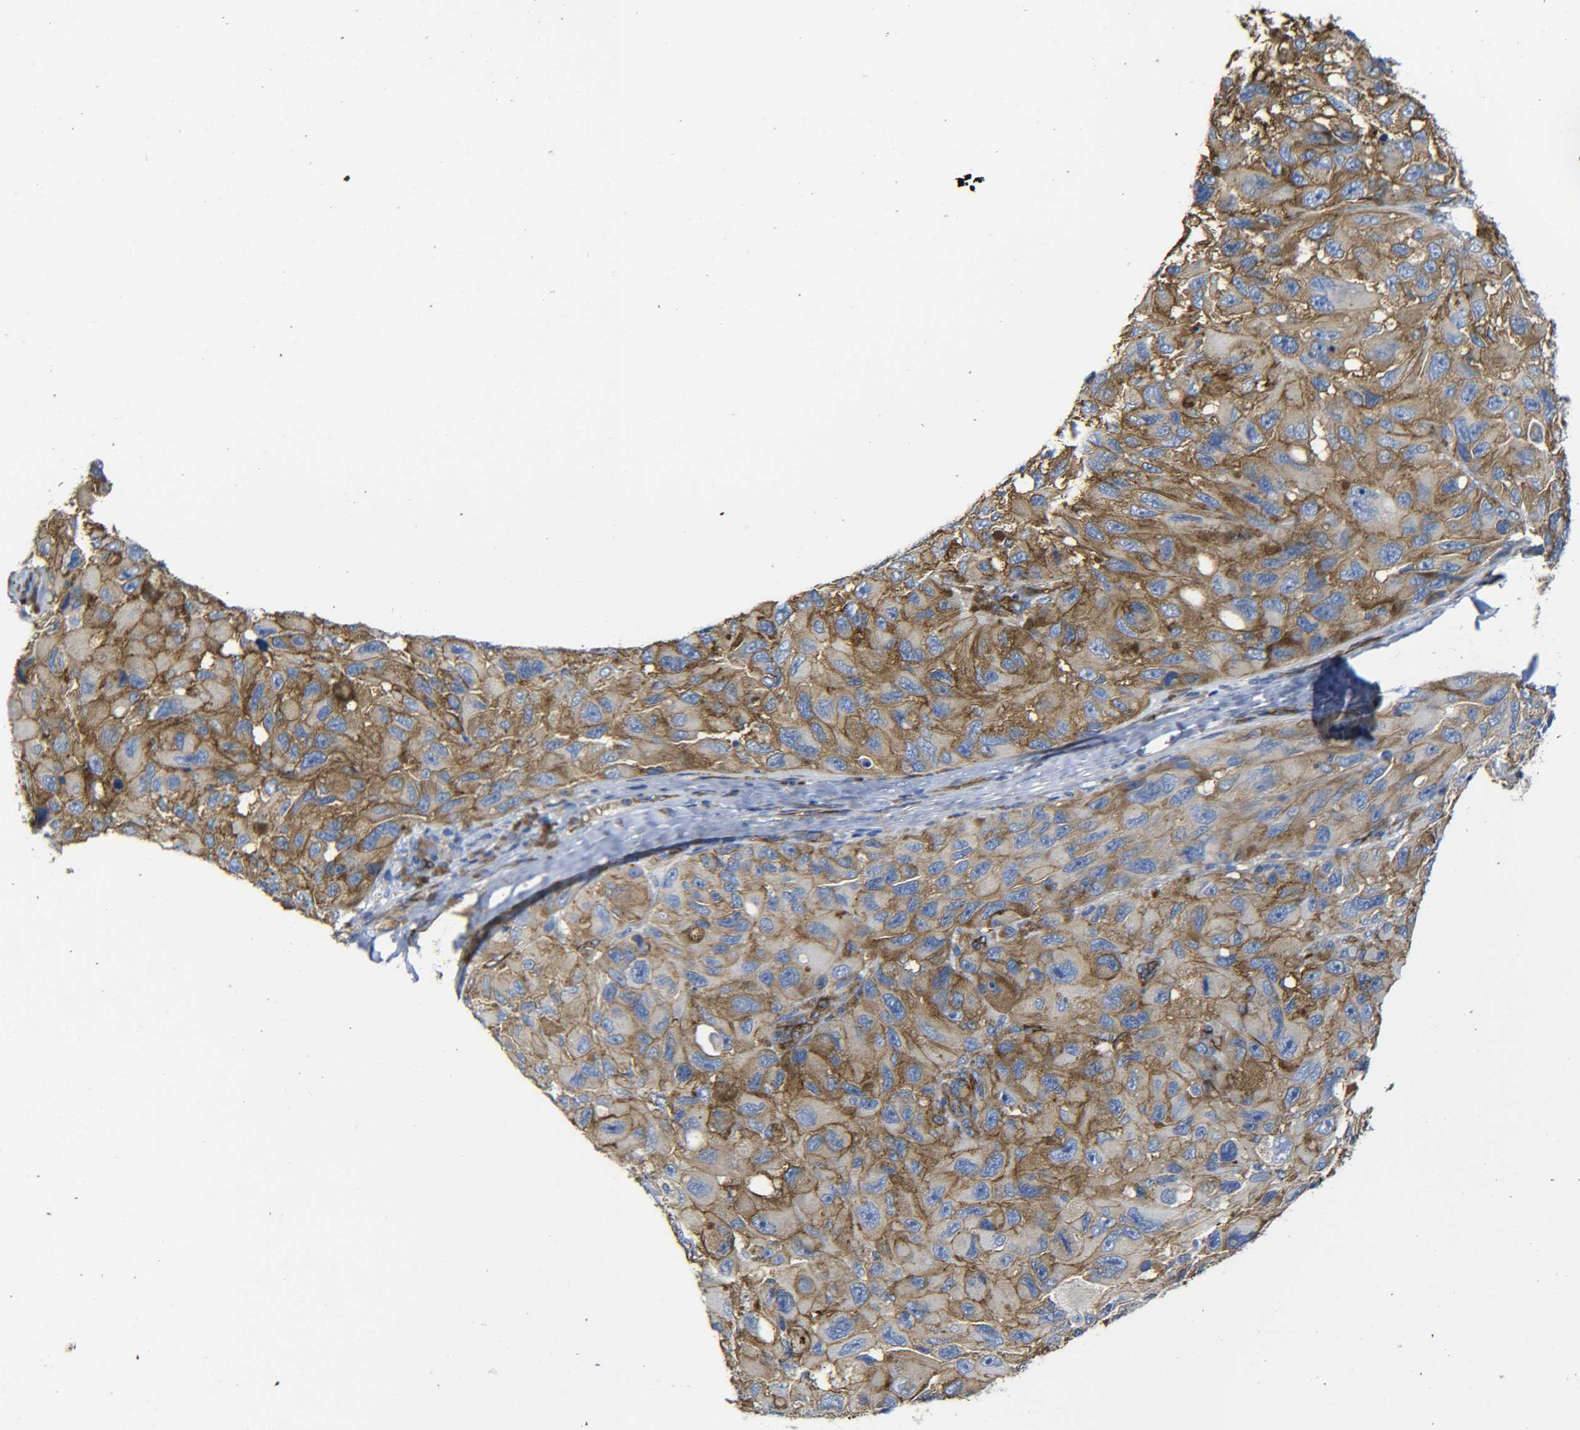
{"staining": {"intensity": "moderate", "quantity": ">75%", "location": "cytoplasmic/membranous"}, "tissue": "melanoma", "cell_type": "Tumor cells", "image_type": "cancer", "snomed": [{"axis": "morphology", "description": "Malignant melanoma, NOS"}, {"axis": "topography", "description": "Skin"}], "caption": "A photomicrograph of melanoma stained for a protein demonstrates moderate cytoplasmic/membranous brown staining in tumor cells. (DAB (3,3'-diaminobenzidine) IHC, brown staining for protein, blue staining for nuclei).", "gene": "SPTBN1", "patient": {"sex": "female", "age": 73}}